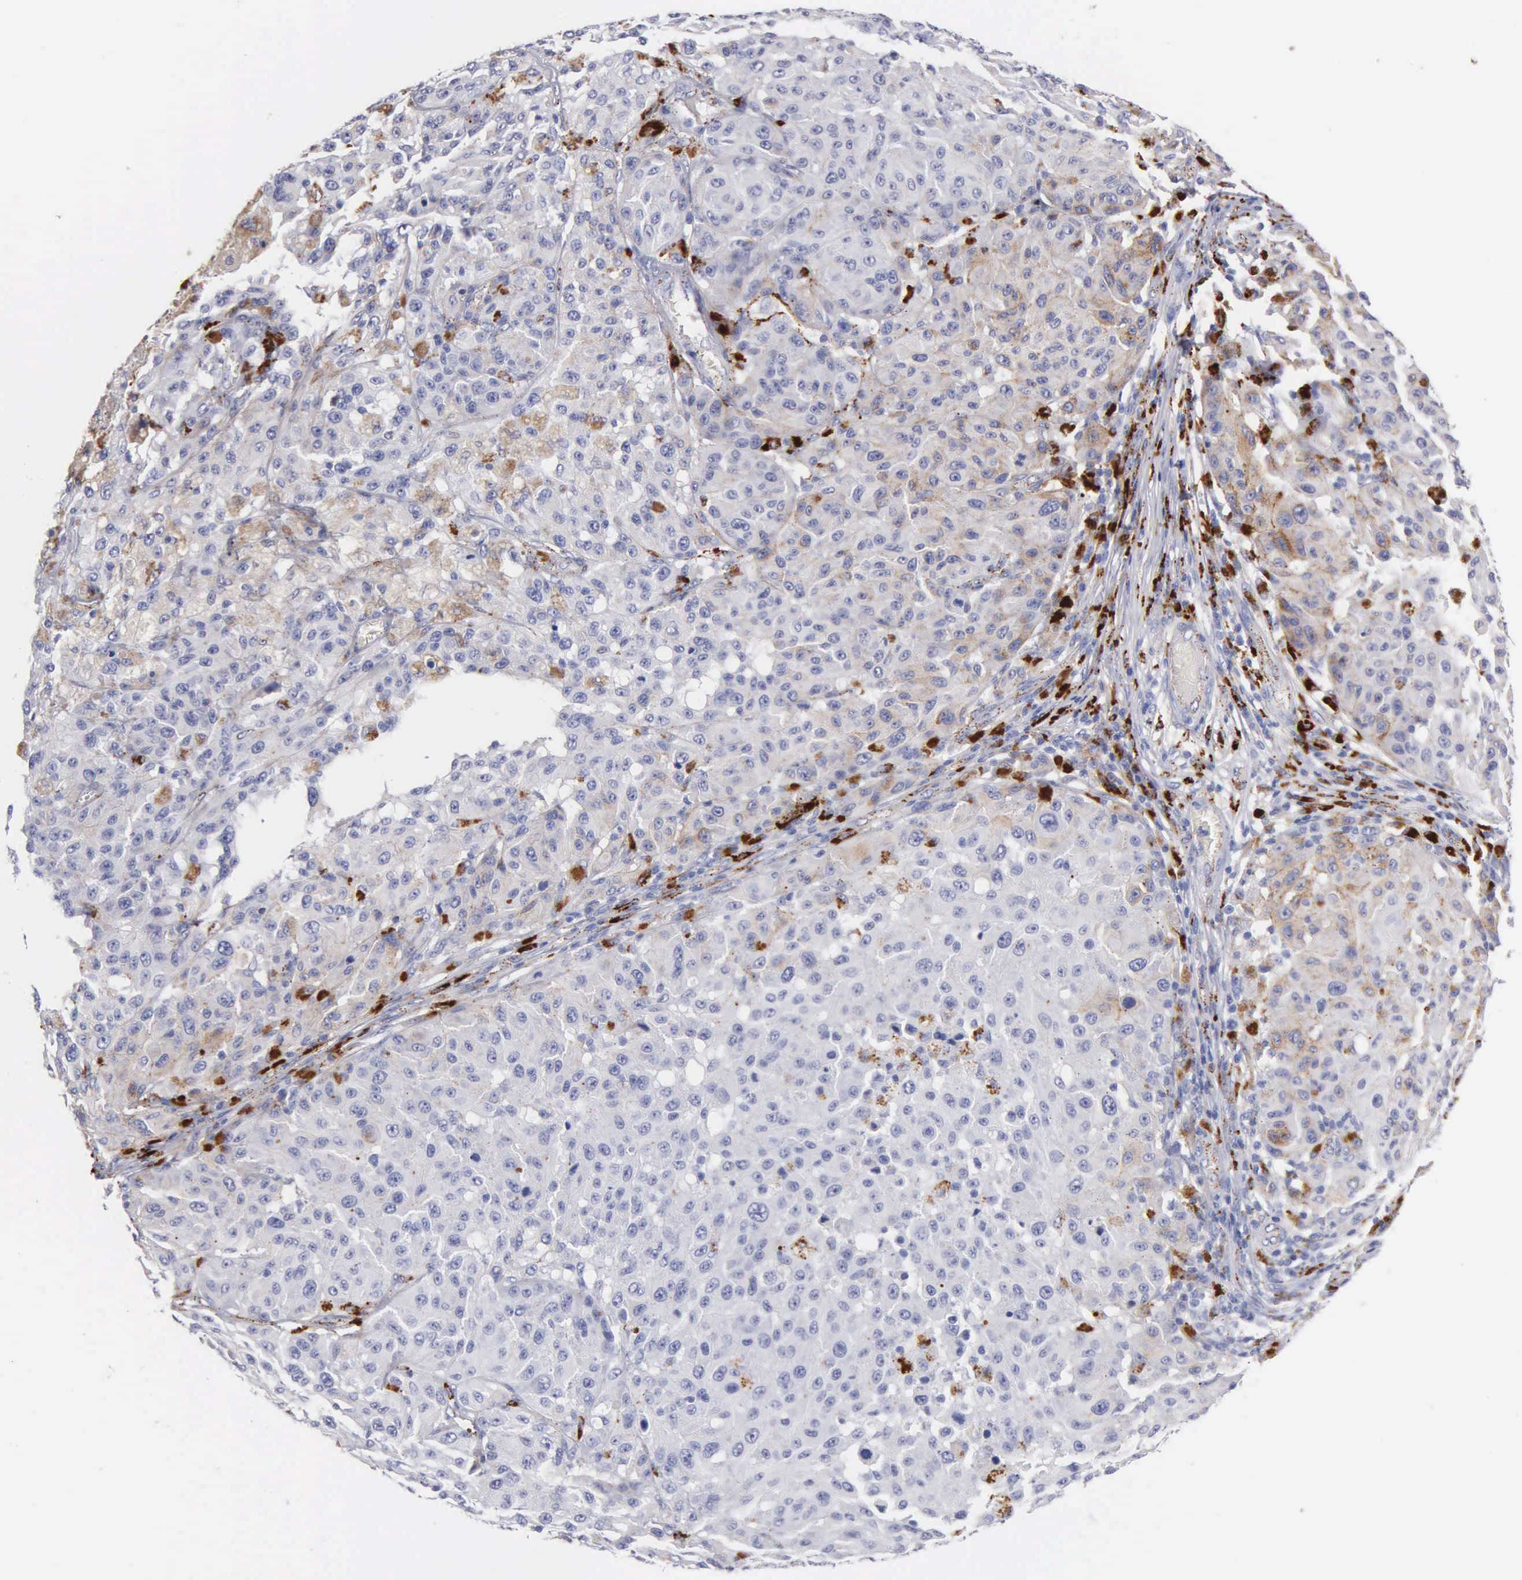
{"staining": {"intensity": "weak", "quantity": "<25%", "location": "cytoplasmic/membranous"}, "tissue": "melanoma", "cell_type": "Tumor cells", "image_type": "cancer", "snomed": [{"axis": "morphology", "description": "Malignant melanoma, NOS"}, {"axis": "topography", "description": "Skin"}], "caption": "Immunohistochemical staining of malignant melanoma exhibits no significant positivity in tumor cells. (Stains: DAB (3,3'-diaminobenzidine) IHC with hematoxylin counter stain, Microscopy: brightfield microscopy at high magnification).", "gene": "CTSL", "patient": {"sex": "female", "age": 77}}